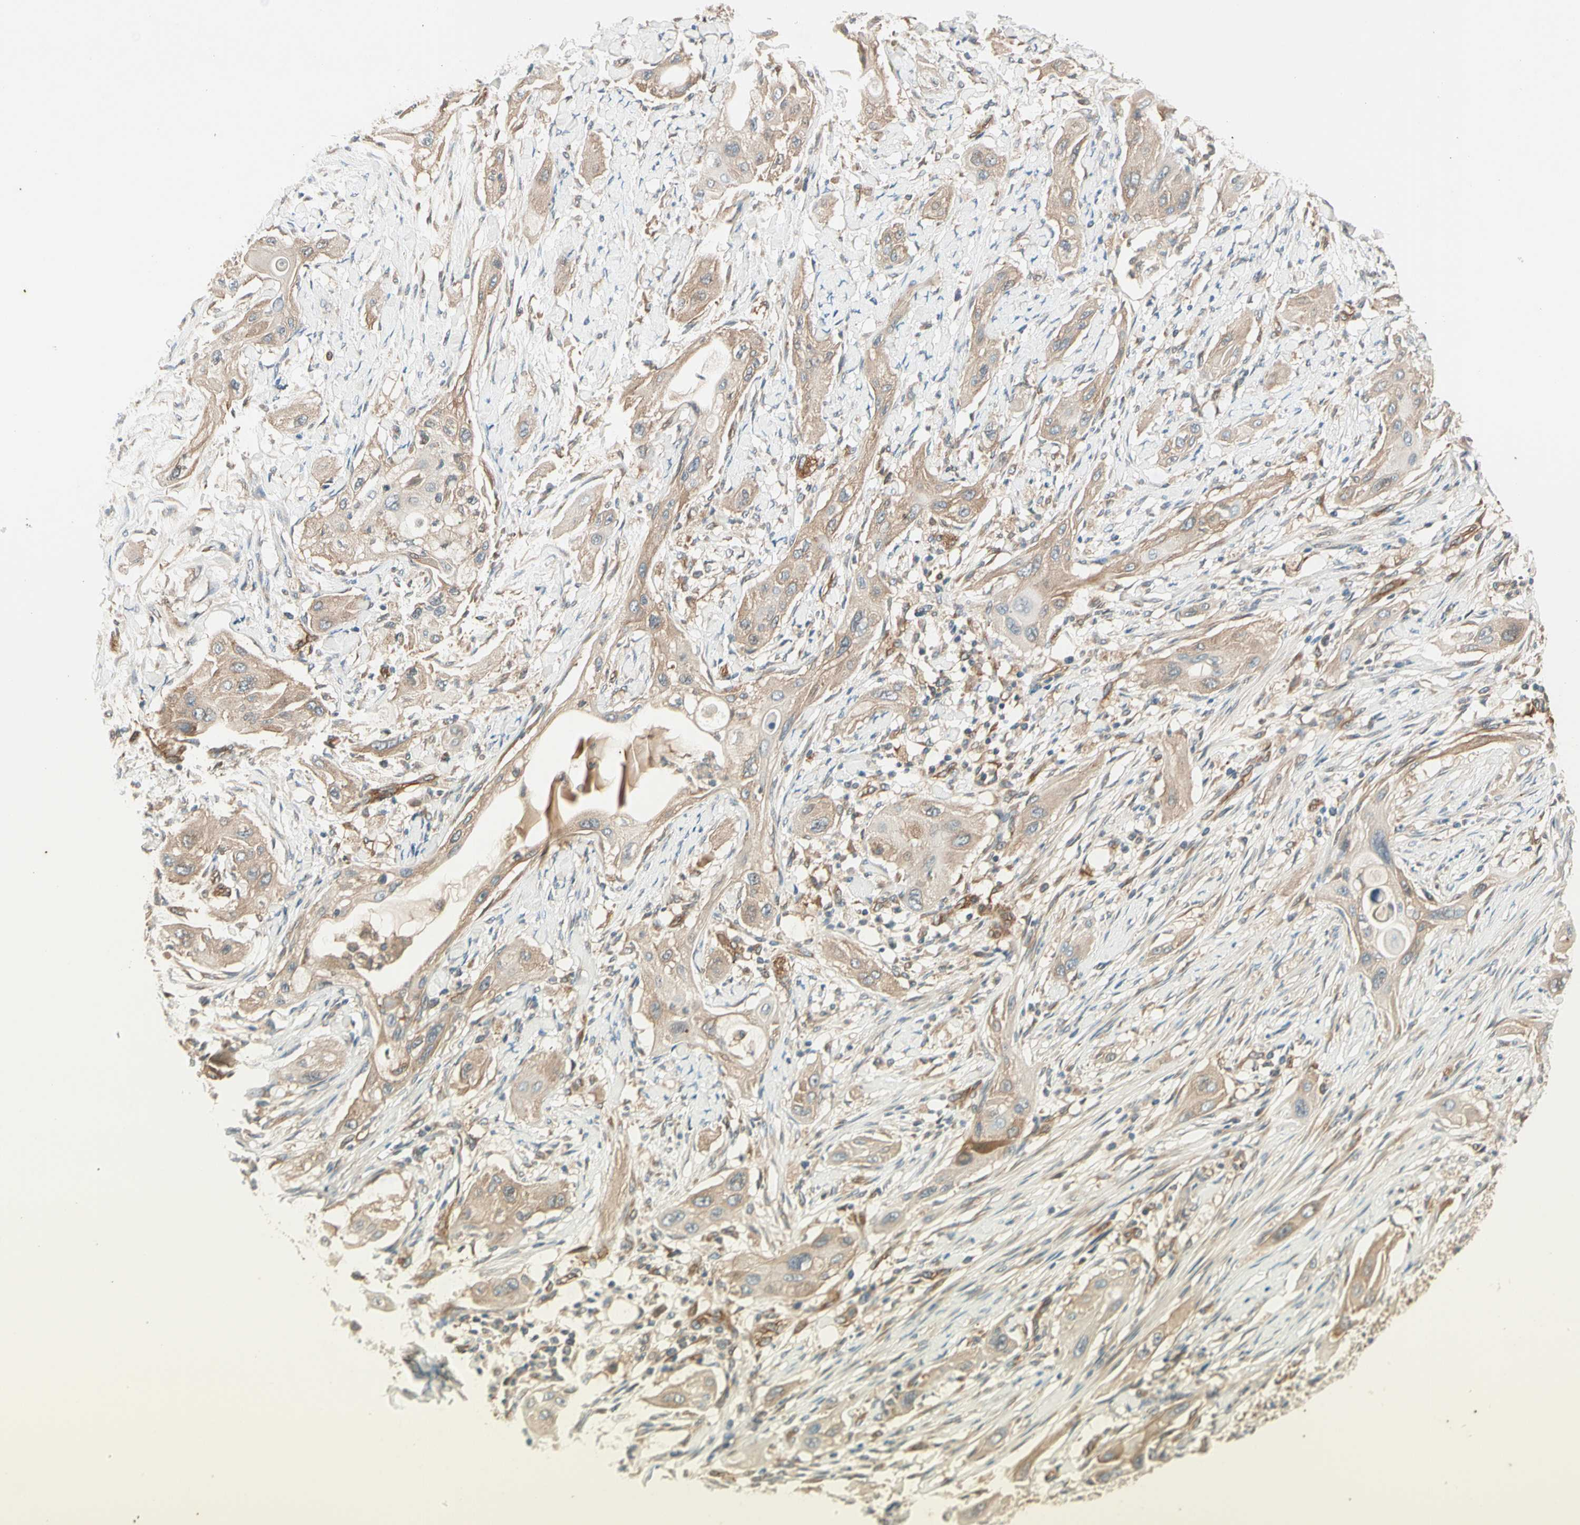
{"staining": {"intensity": "weak", "quantity": ">75%", "location": "cytoplasmic/membranous"}, "tissue": "lung cancer", "cell_type": "Tumor cells", "image_type": "cancer", "snomed": [{"axis": "morphology", "description": "Squamous cell carcinoma, NOS"}, {"axis": "topography", "description": "Lung"}], "caption": "Human lung cancer stained for a protein (brown) displays weak cytoplasmic/membranous positive expression in approximately >75% of tumor cells.", "gene": "ROCK2", "patient": {"sex": "female", "age": 47}}